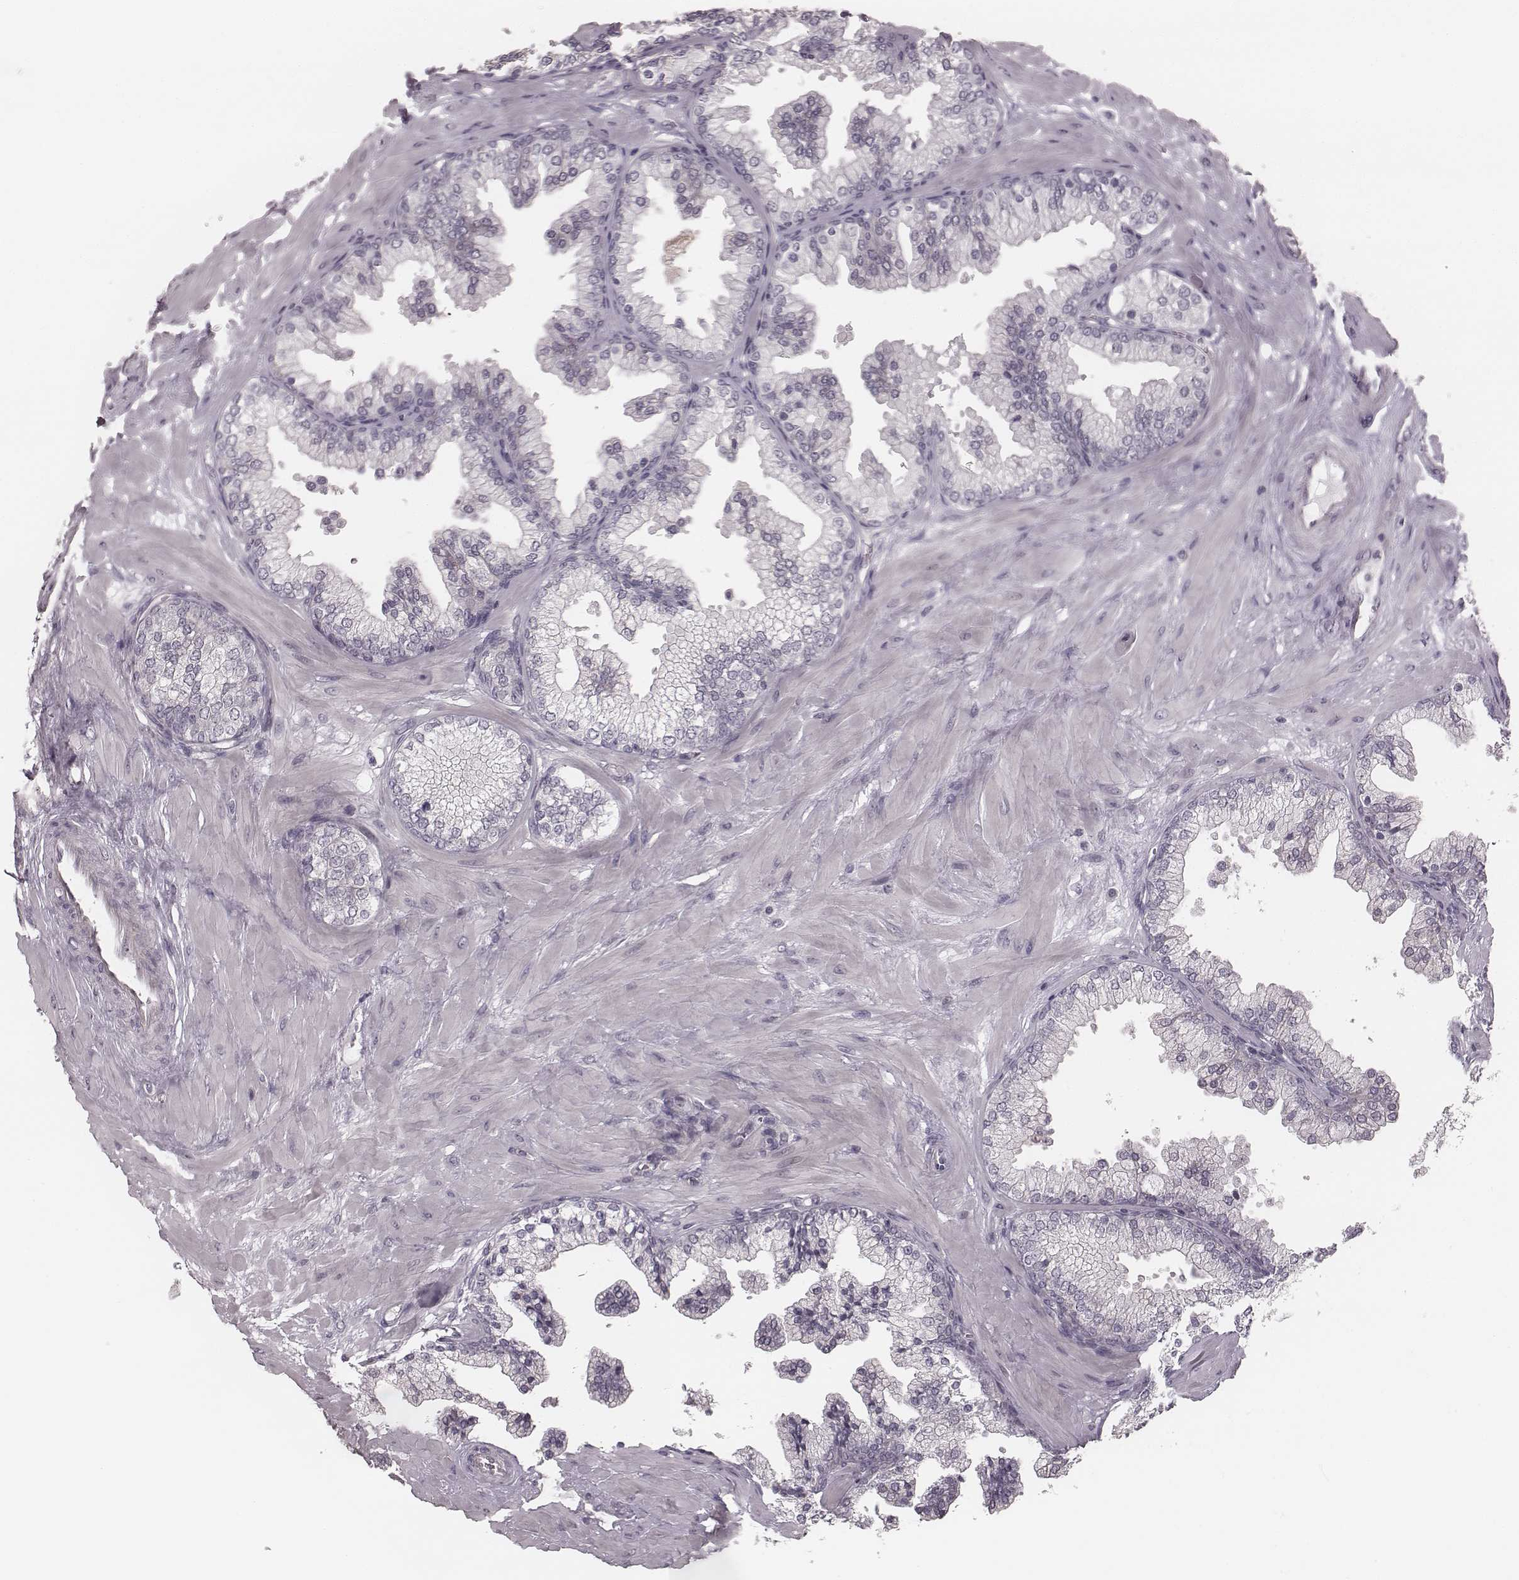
{"staining": {"intensity": "negative", "quantity": "none", "location": "none"}, "tissue": "prostate", "cell_type": "Glandular cells", "image_type": "normal", "snomed": [{"axis": "morphology", "description": "Normal tissue, NOS"}, {"axis": "topography", "description": "Prostate"}, {"axis": "topography", "description": "Peripheral nerve tissue"}], "caption": "This is an immunohistochemistry (IHC) histopathology image of benign human prostate. There is no expression in glandular cells.", "gene": "IQCG", "patient": {"sex": "male", "age": 61}}